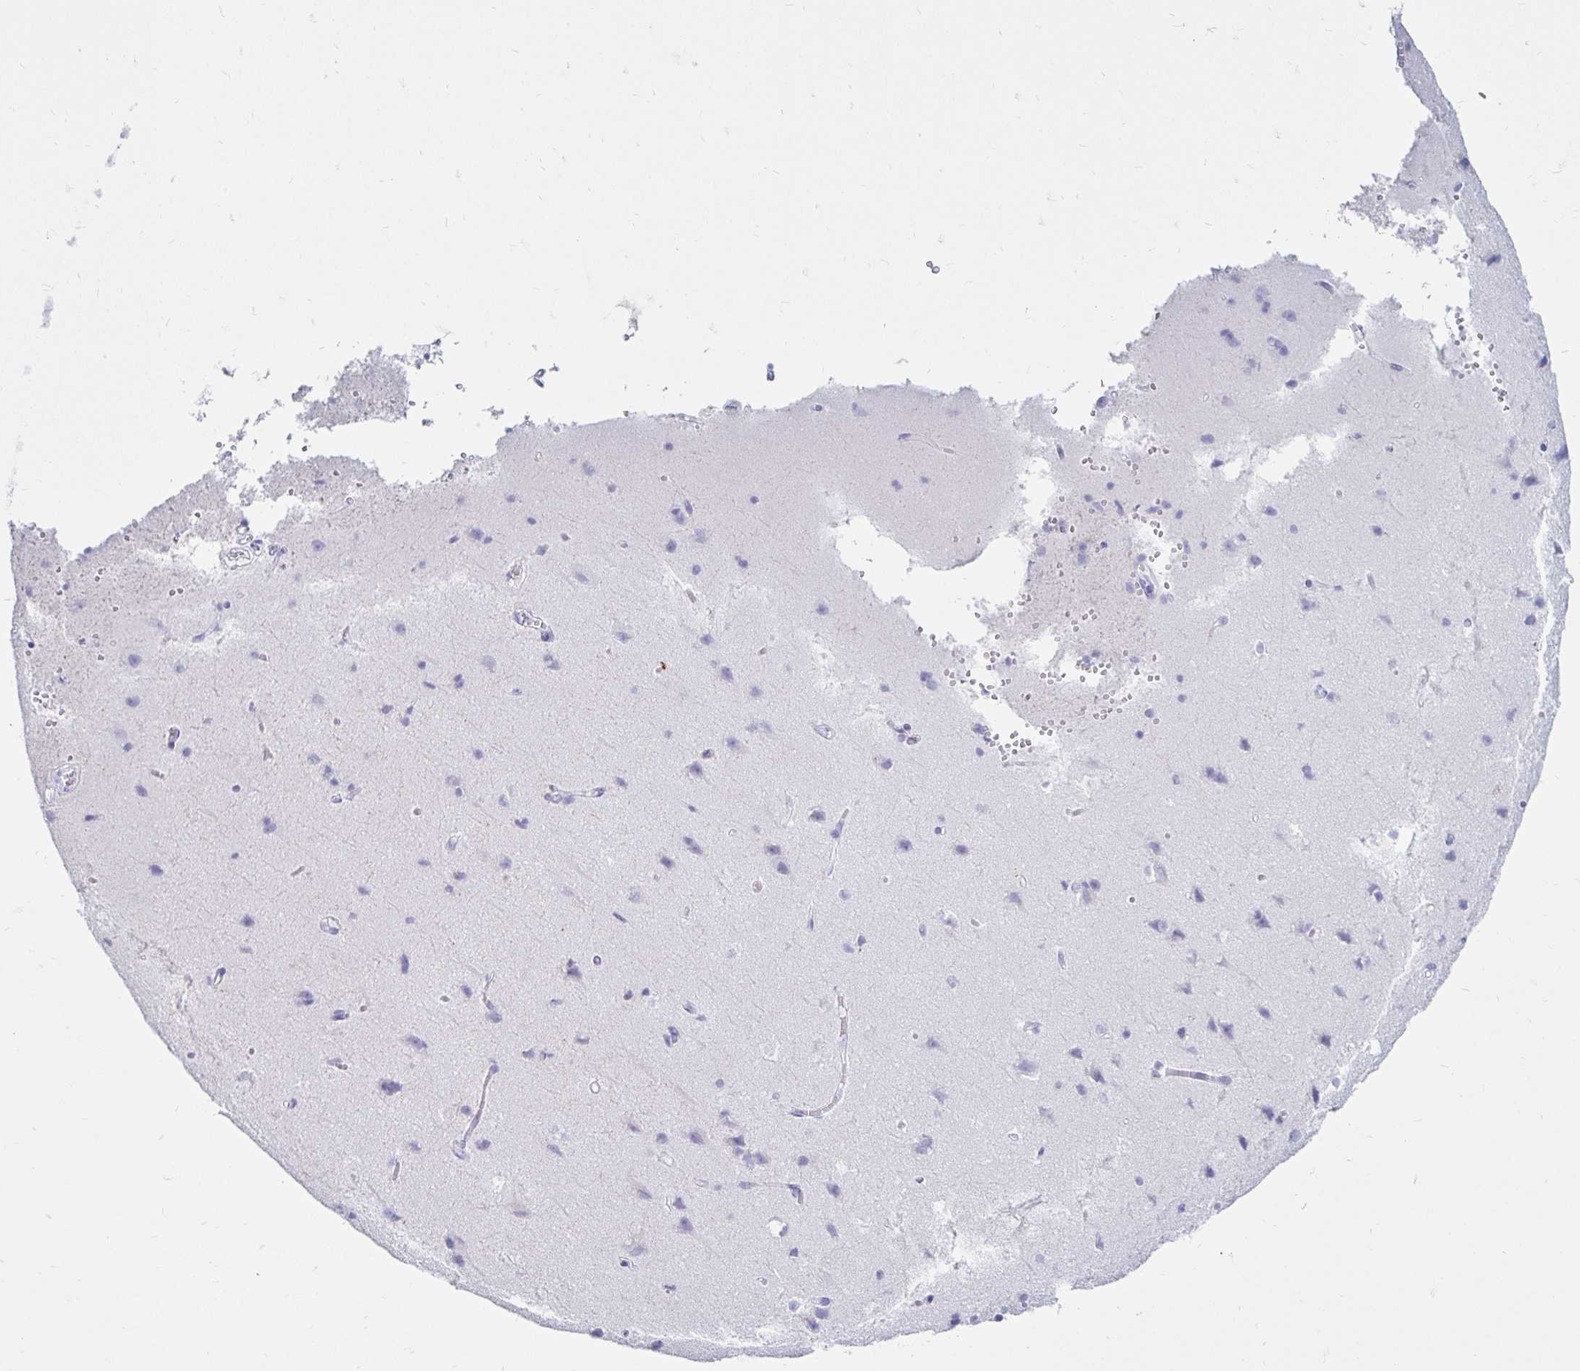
{"staining": {"intensity": "negative", "quantity": "none", "location": "none"}, "tissue": "cerebral cortex", "cell_type": "Endothelial cells", "image_type": "normal", "snomed": [{"axis": "morphology", "description": "Normal tissue, NOS"}, {"axis": "topography", "description": "Cerebral cortex"}], "caption": "Protein analysis of benign cerebral cortex demonstrates no significant staining in endothelial cells. Brightfield microscopy of immunohistochemistry (IHC) stained with DAB (brown) and hematoxylin (blue), captured at high magnification.", "gene": "TIMP1", "patient": {"sex": "male", "age": 37}}